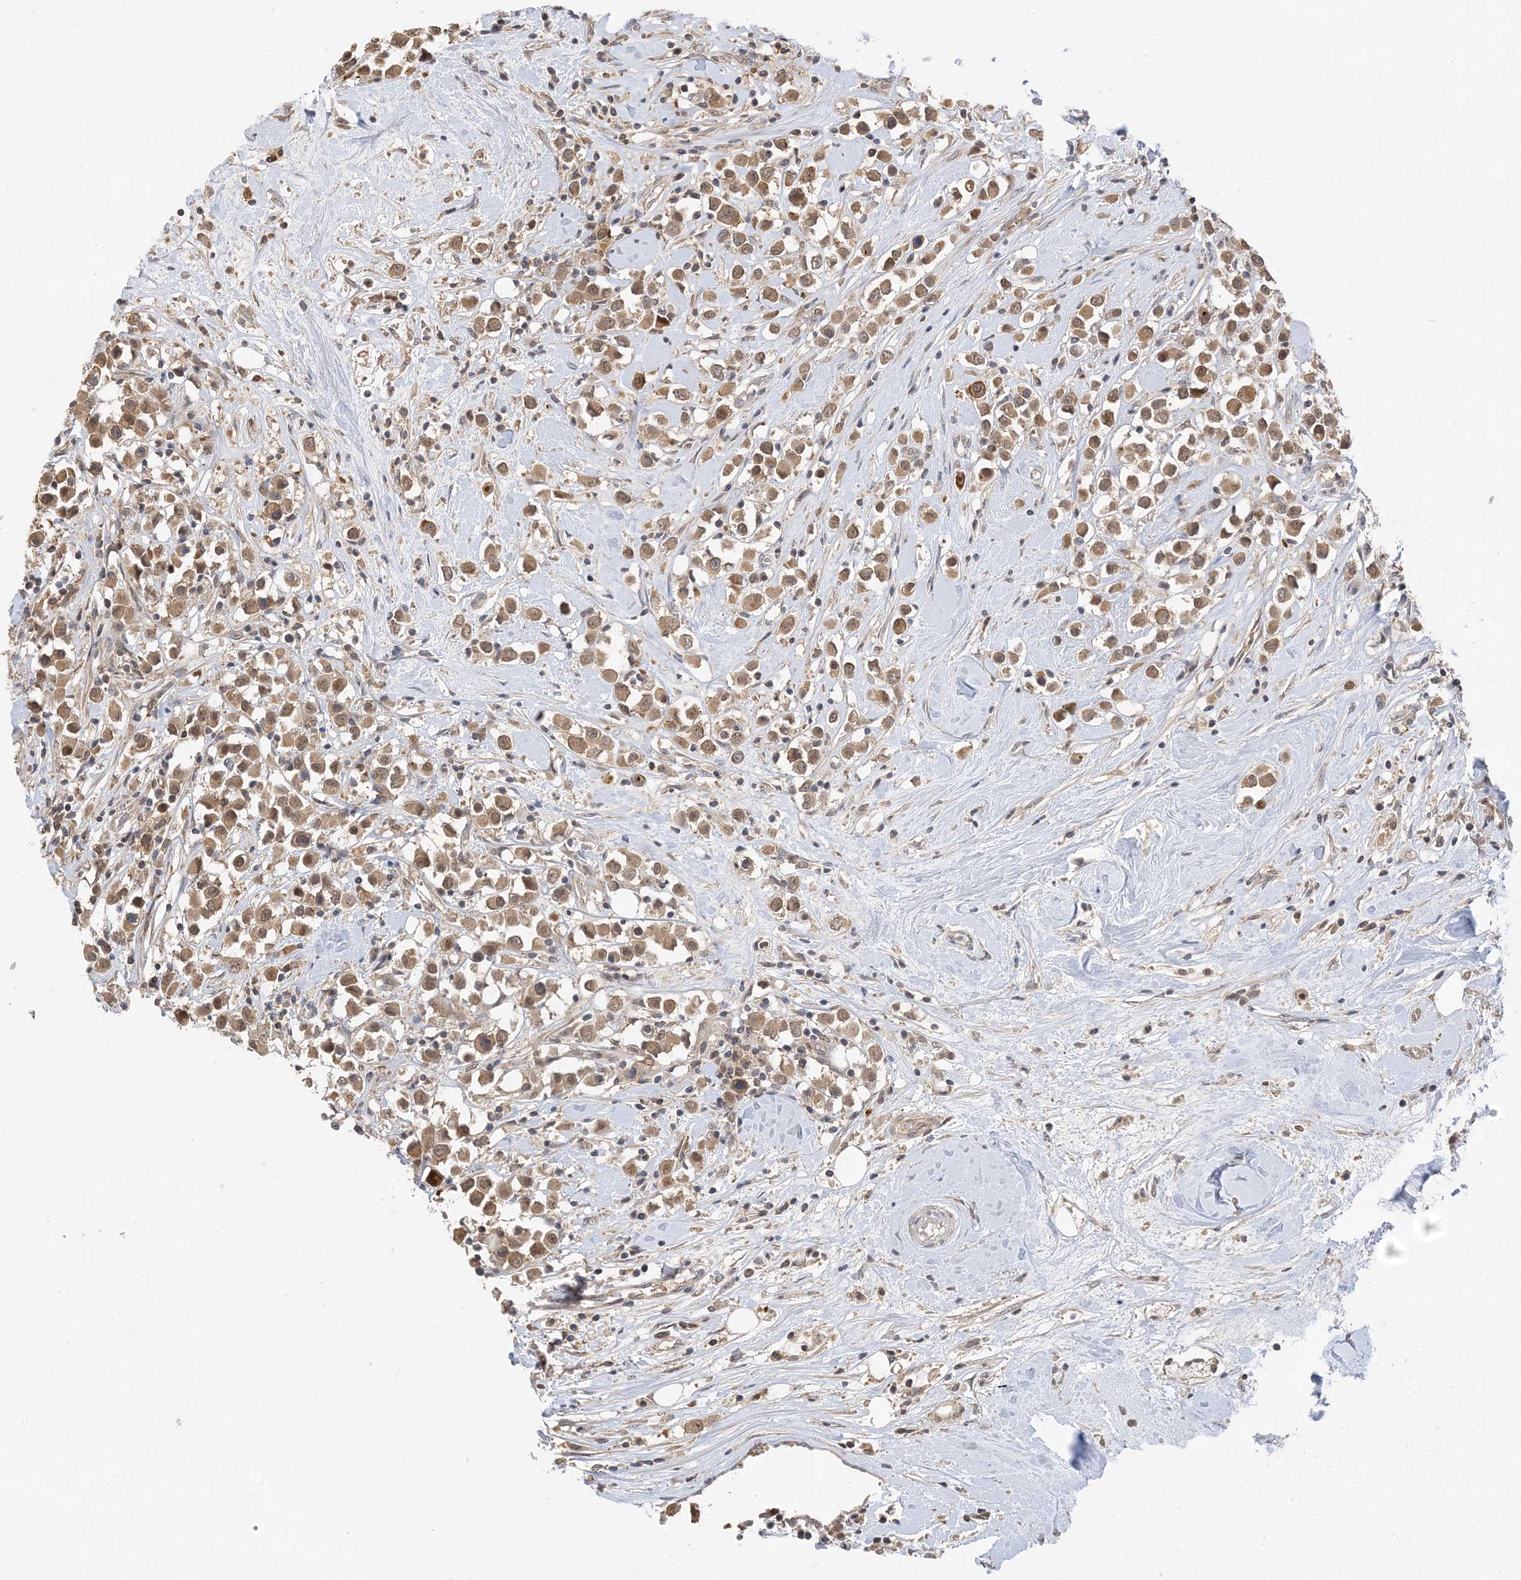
{"staining": {"intensity": "moderate", "quantity": ">75%", "location": "cytoplasmic/membranous,nuclear"}, "tissue": "breast cancer", "cell_type": "Tumor cells", "image_type": "cancer", "snomed": [{"axis": "morphology", "description": "Duct carcinoma"}, {"axis": "topography", "description": "Breast"}], "caption": "A histopathology image of human breast infiltrating ductal carcinoma stained for a protein displays moderate cytoplasmic/membranous and nuclear brown staining in tumor cells.", "gene": "WDR26", "patient": {"sex": "female", "age": 61}}